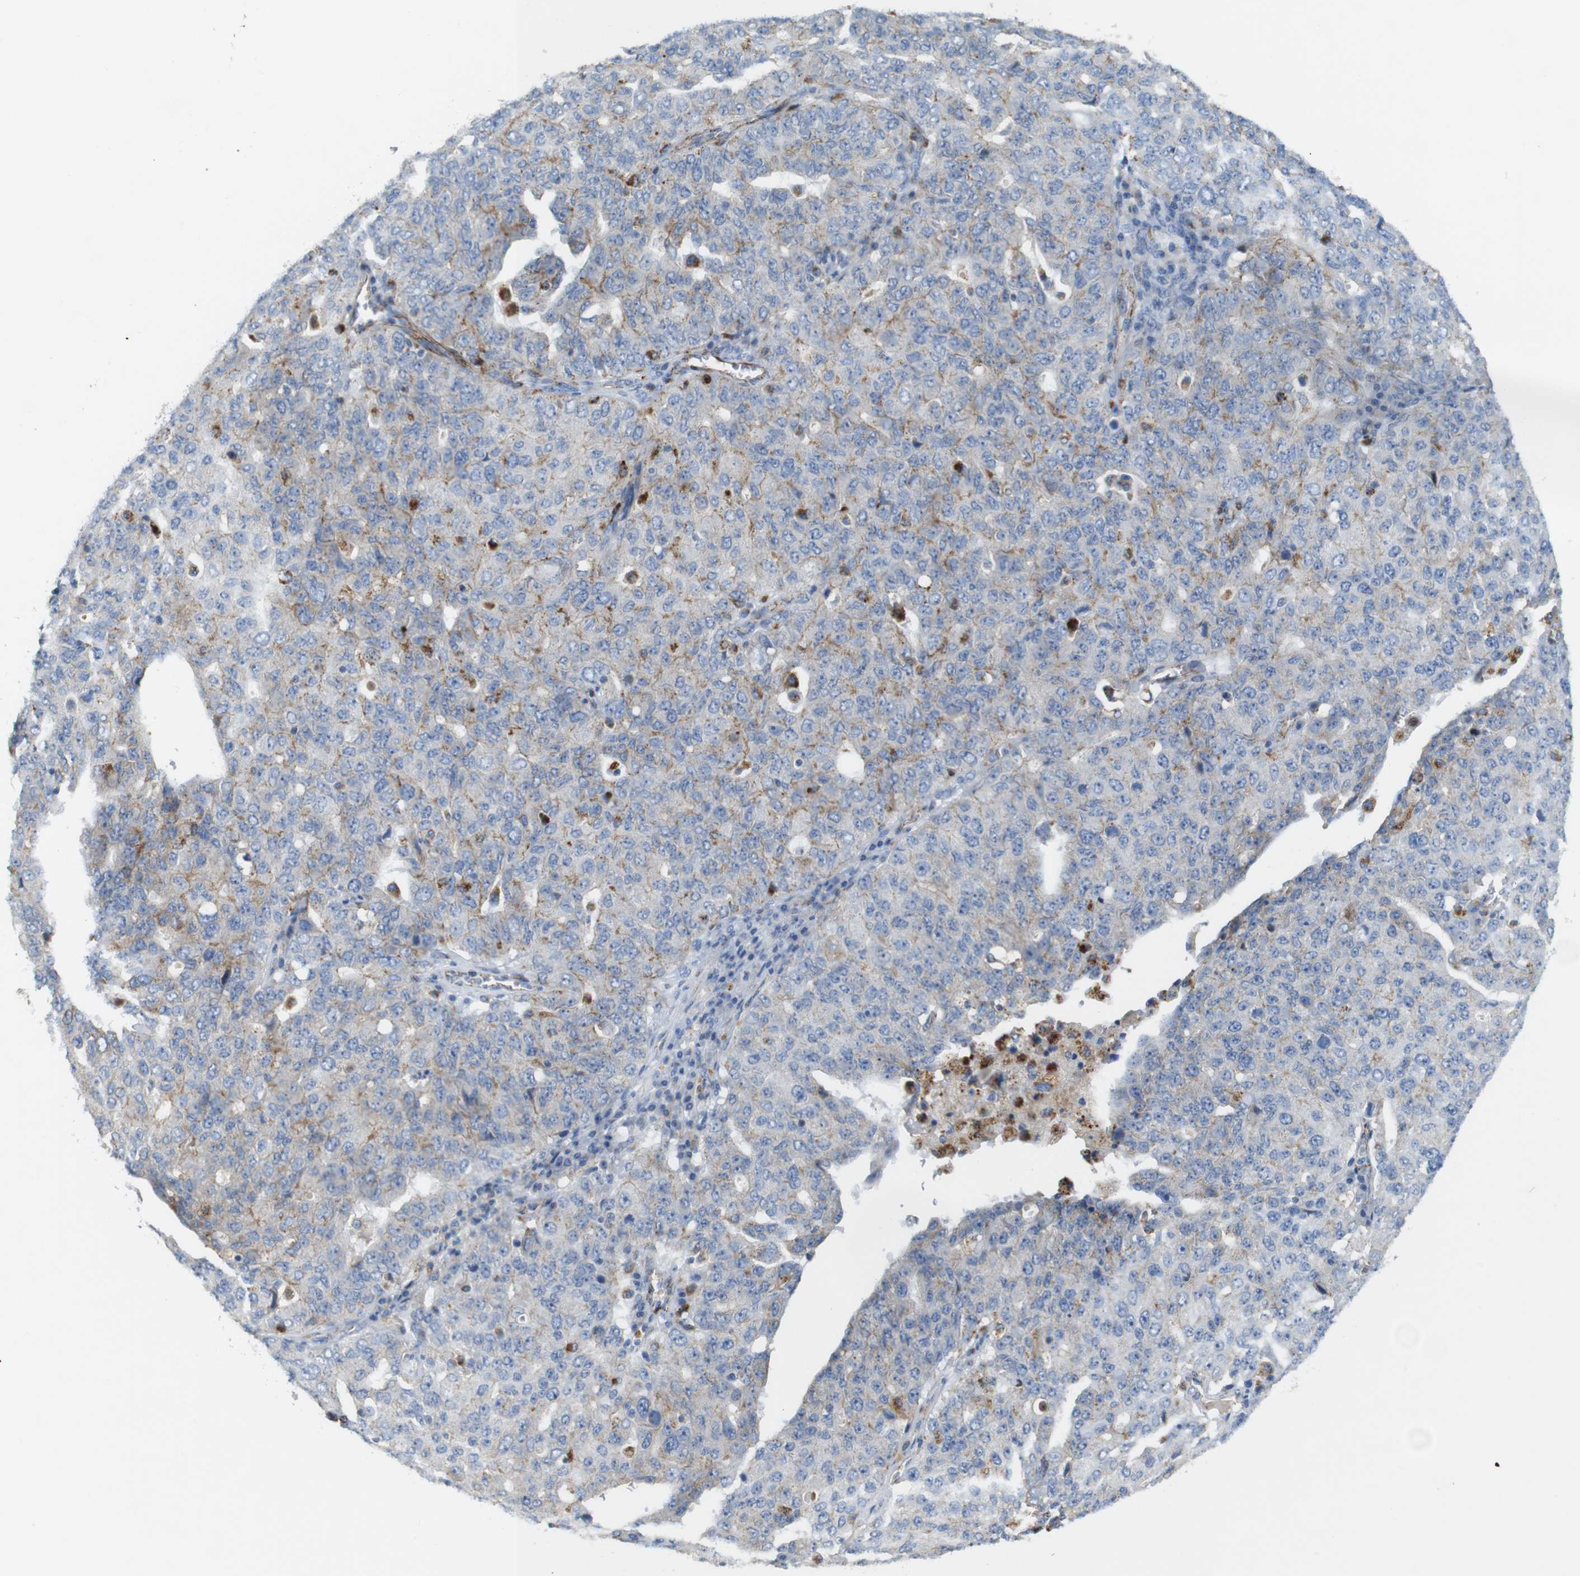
{"staining": {"intensity": "weak", "quantity": "25%-75%", "location": "cytoplasmic/membranous"}, "tissue": "ovarian cancer", "cell_type": "Tumor cells", "image_type": "cancer", "snomed": [{"axis": "morphology", "description": "Carcinoma, endometroid"}, {"axis": "topography", "description": "Ovary"}], "caption": "This is a micrograph of IHC staining of ovarian cancer, which shows weak staining in the cytoplasmic/membranous of tumor cells.", "gene": "NHLRC3", "patient": {"sex": "female", "age": 62}}